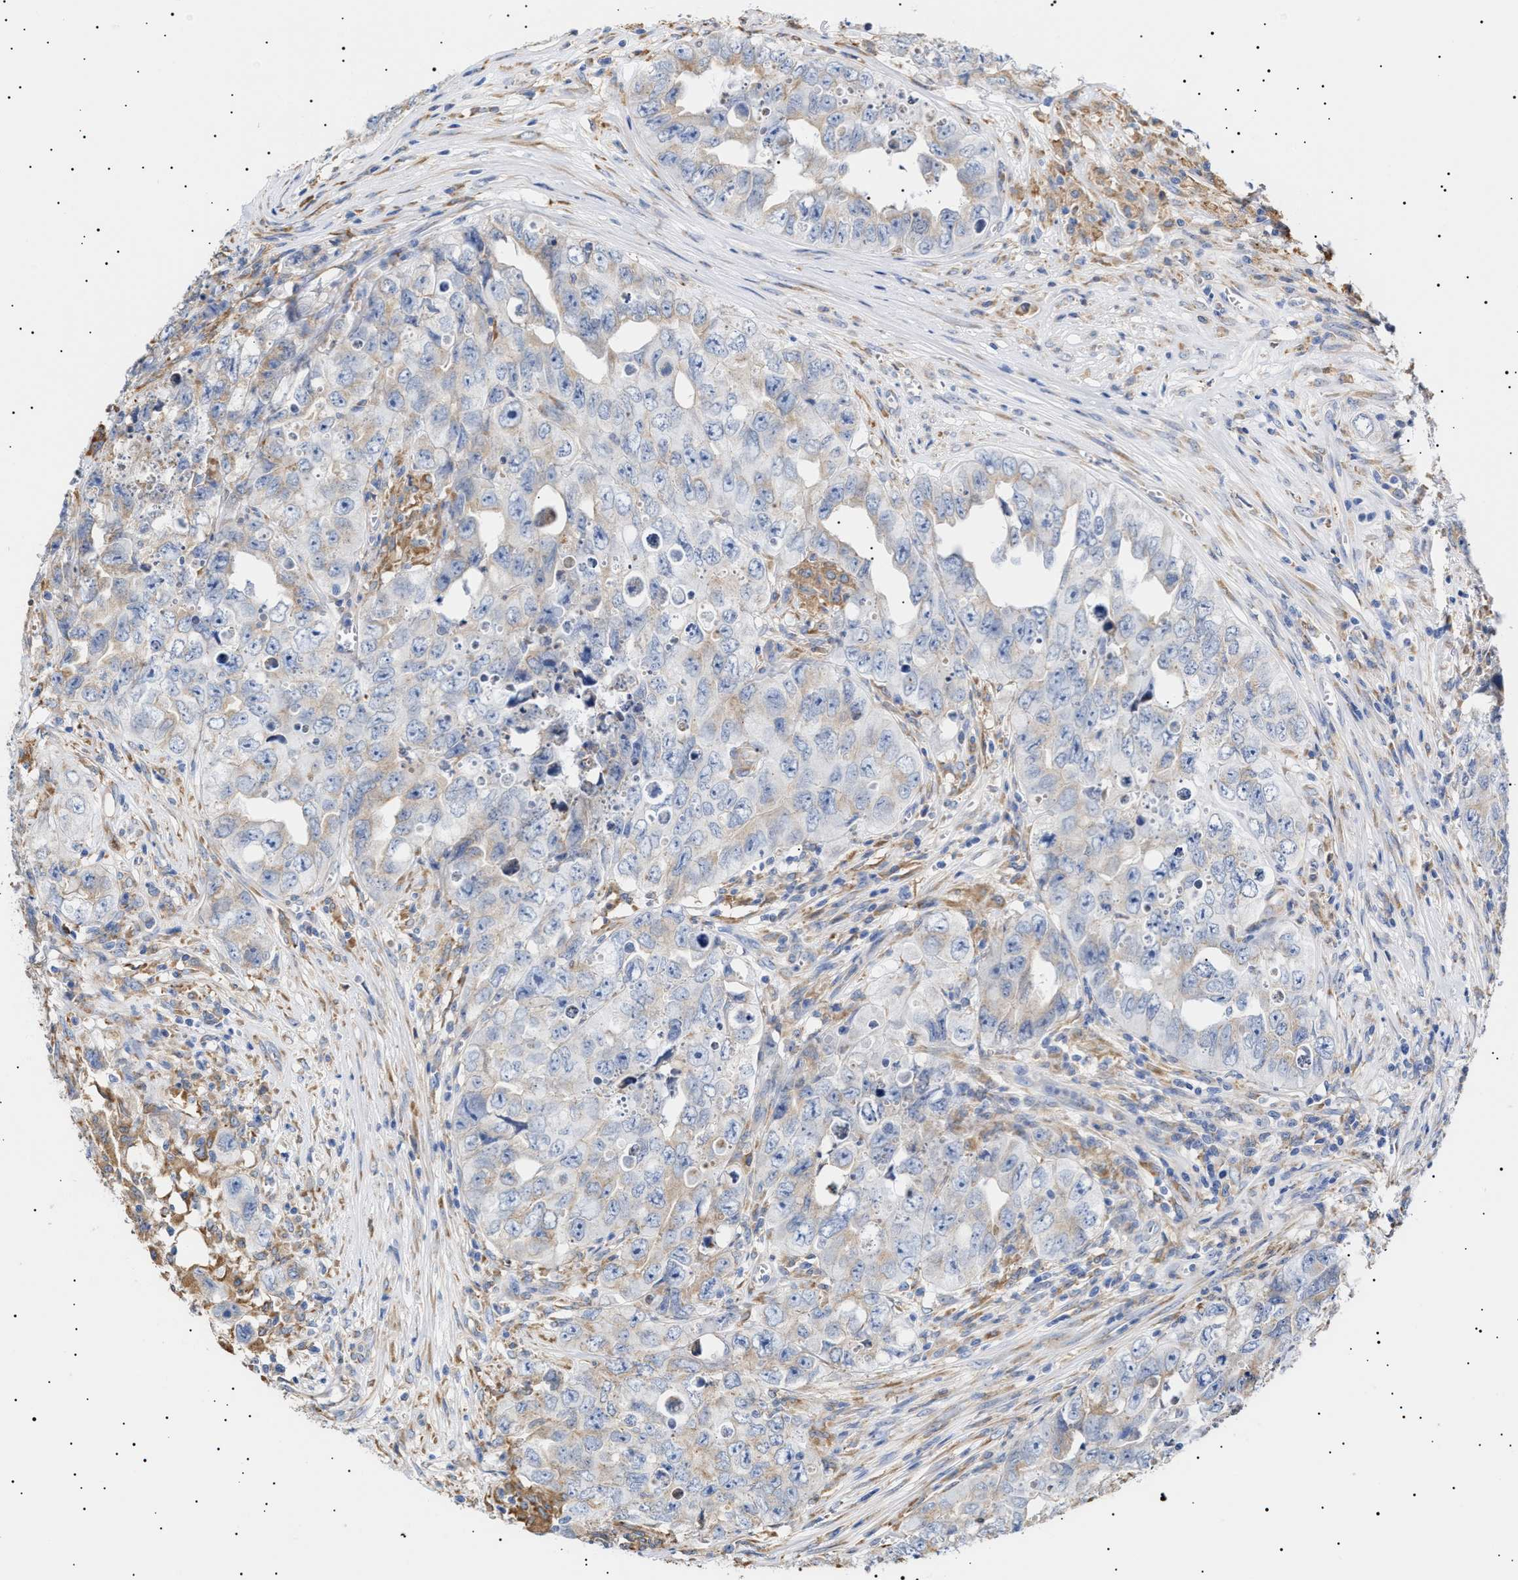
{"staining": {"intensity": "negative", "quantity": "none", "location": "none"}, "tissue": "testis cancer", "cell_type": "Tumor cells", "image_type": "cancer", "snomed": [{"axis": "morphology", "description": "Seminoma, NOS"}, {"axis": "morphology", "description": "Carcinoma, Embryonal, NOS"}, {"axis": "topography", "description": "Testis"}], "caption": "Immunohistochemistry image of human seminoma (testis) stained for a protein (brown), which exhibits no staining in tumor cells. Nuclei are stained in blue.", "gene": "ERCC6L2", "patient": {"sex": "male", "age": 43}}